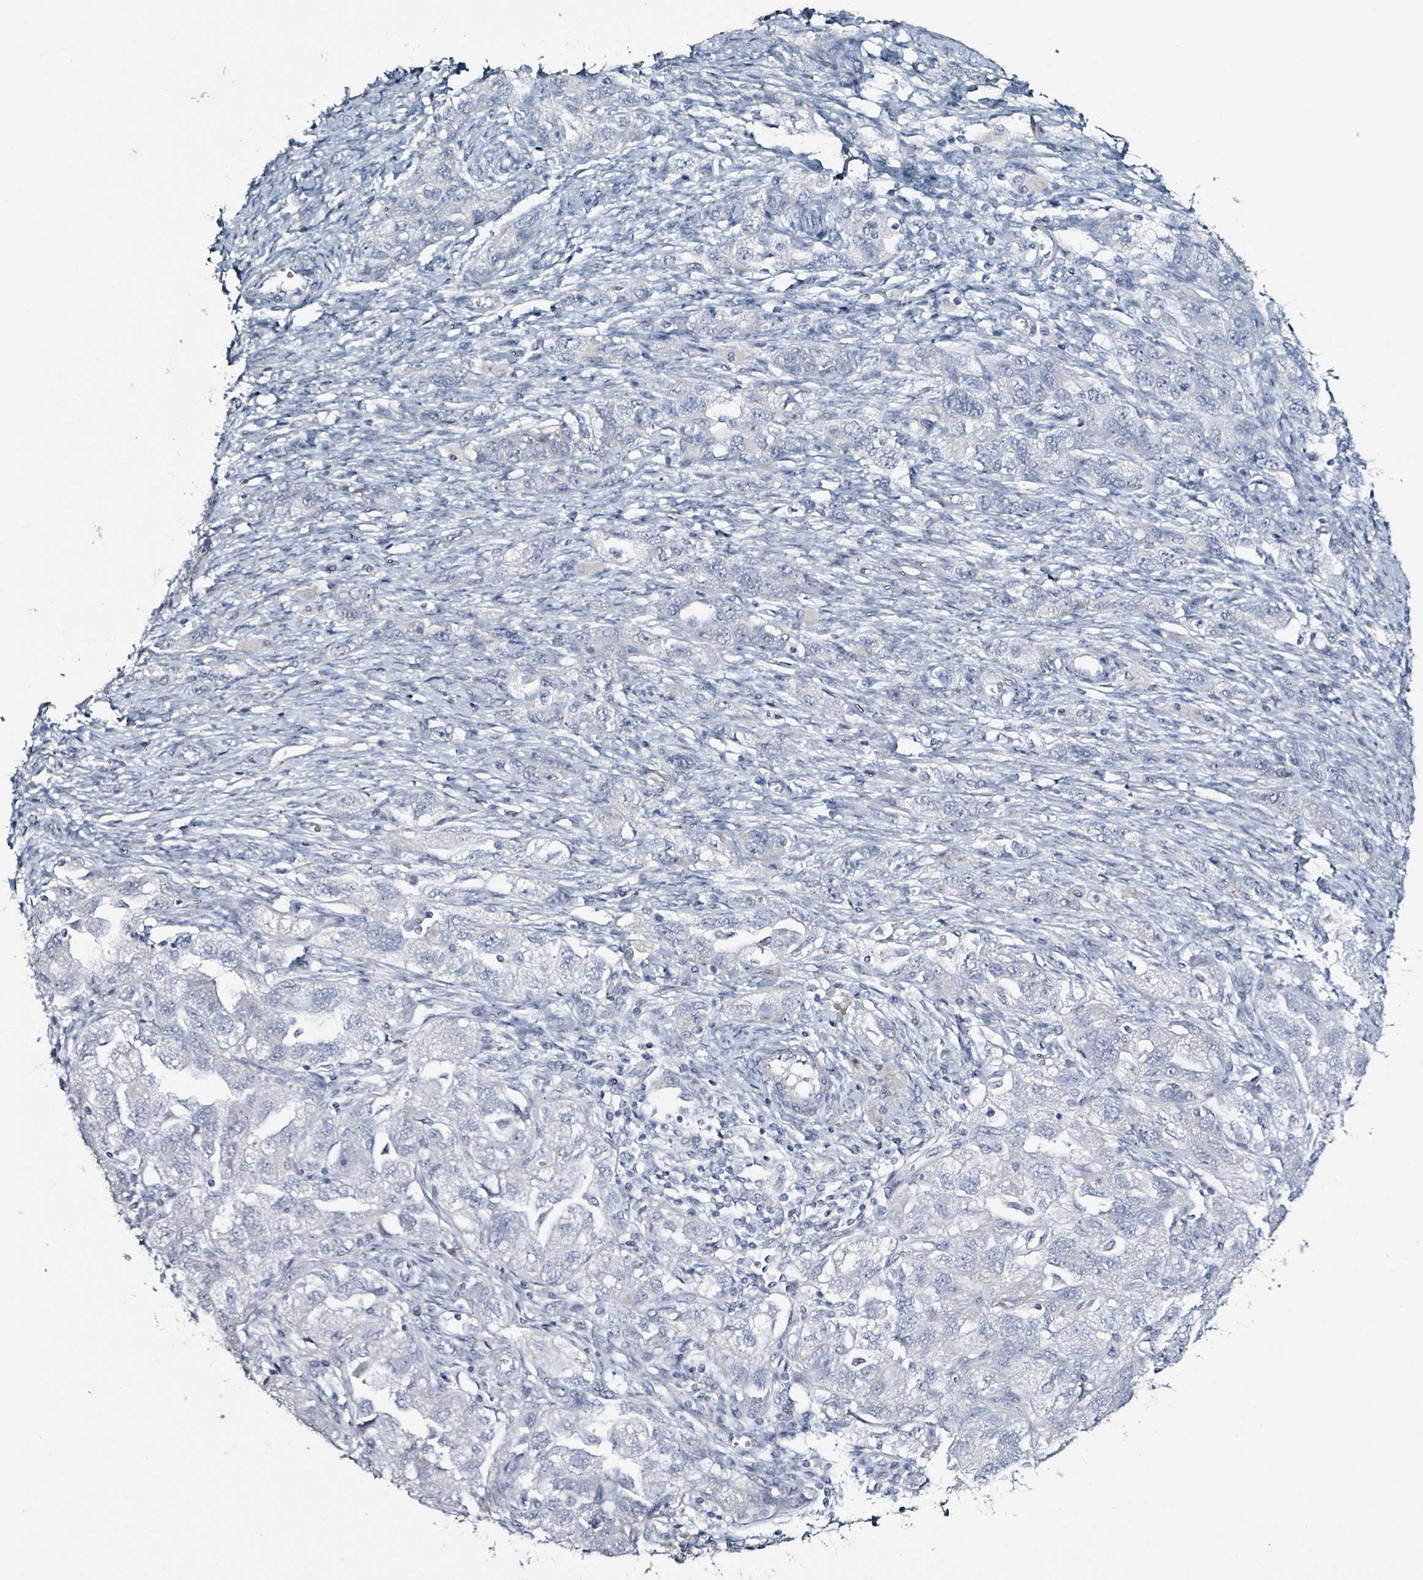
{"staining": {"intensity": "negative", "quantity": "none", "location": "none"}, "tissue": "ovarian cancer", "cell_type": "Tumor cells", "image_type": "cancer", "snomed": [{"axis": "morphology", "description": "Carcinoma, NOS"}, {"axis": "morphology", "description": "Cystadenocarcinoma, serous, NOS"}, {"axis": "topography", "description": "Ovary"}], "caption": "Tumor cells show no significant protein expression in ovarian cancer.", "gene": "CA9", "patient": {"sex": "female", "age": 69}}